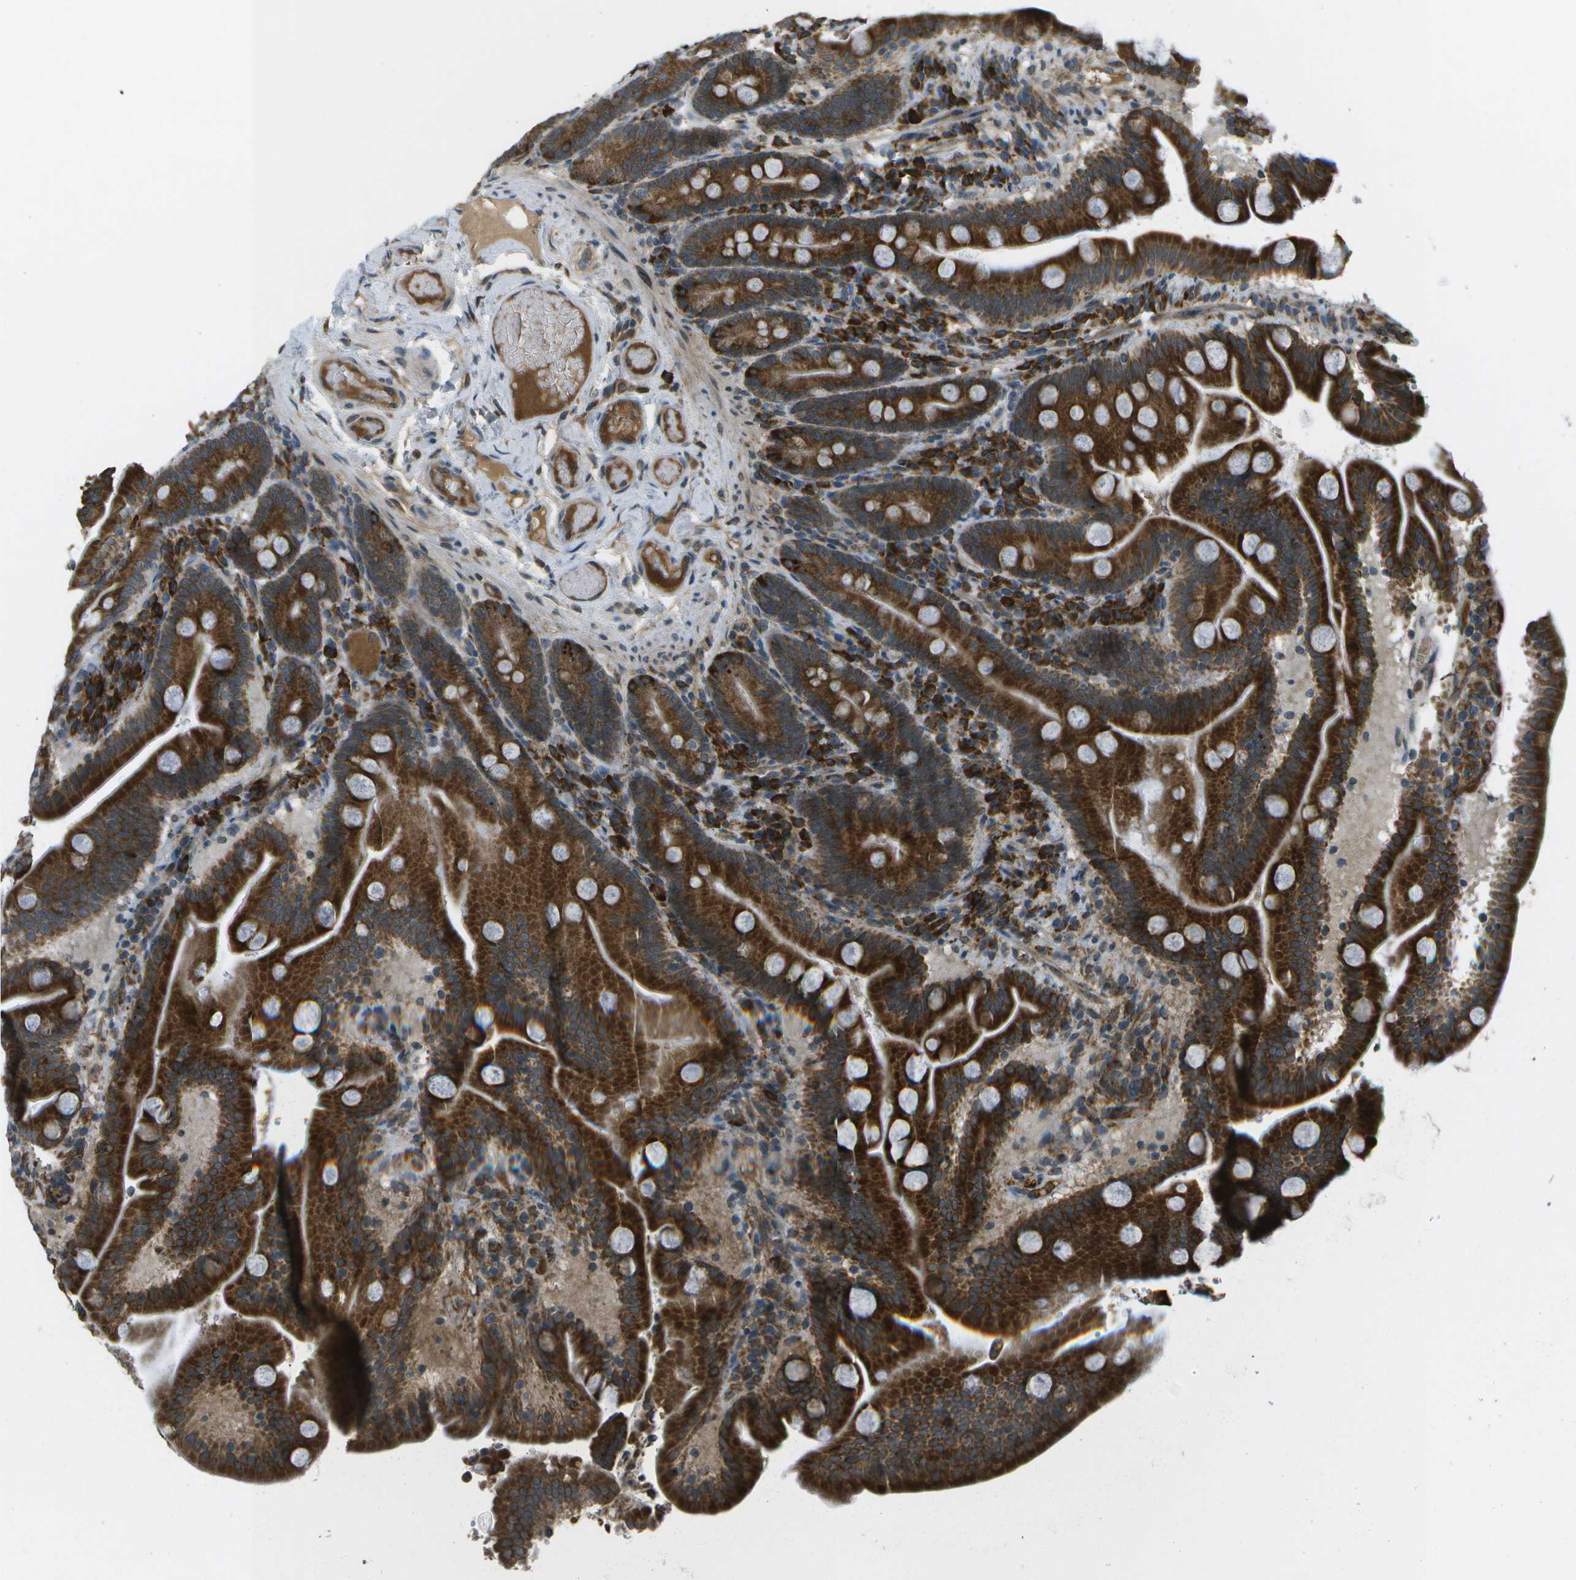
{"staining": {"intensity": "strong", "quantity": ">75%", "location": "cytoplasmic/membranous"}, "tissue": "duodenum", "cell_type": "Glandular cells", "image_type": "normal", "snomed": [{"axis": "morphology", "description": "Normal tissue, NOS"}, {"axis": "topography", "description": "Duodenum"}], "caption": "Brown immunohistochemical staining in benign human duodenum shows strong cytoplasmic/membranous staining in about >75% of glandular cells. Ihc stains the protein of interest in brown and the nuclei are stained blue.", "gene": "USP30", "patient": {"sex": "male", "age": 54}}